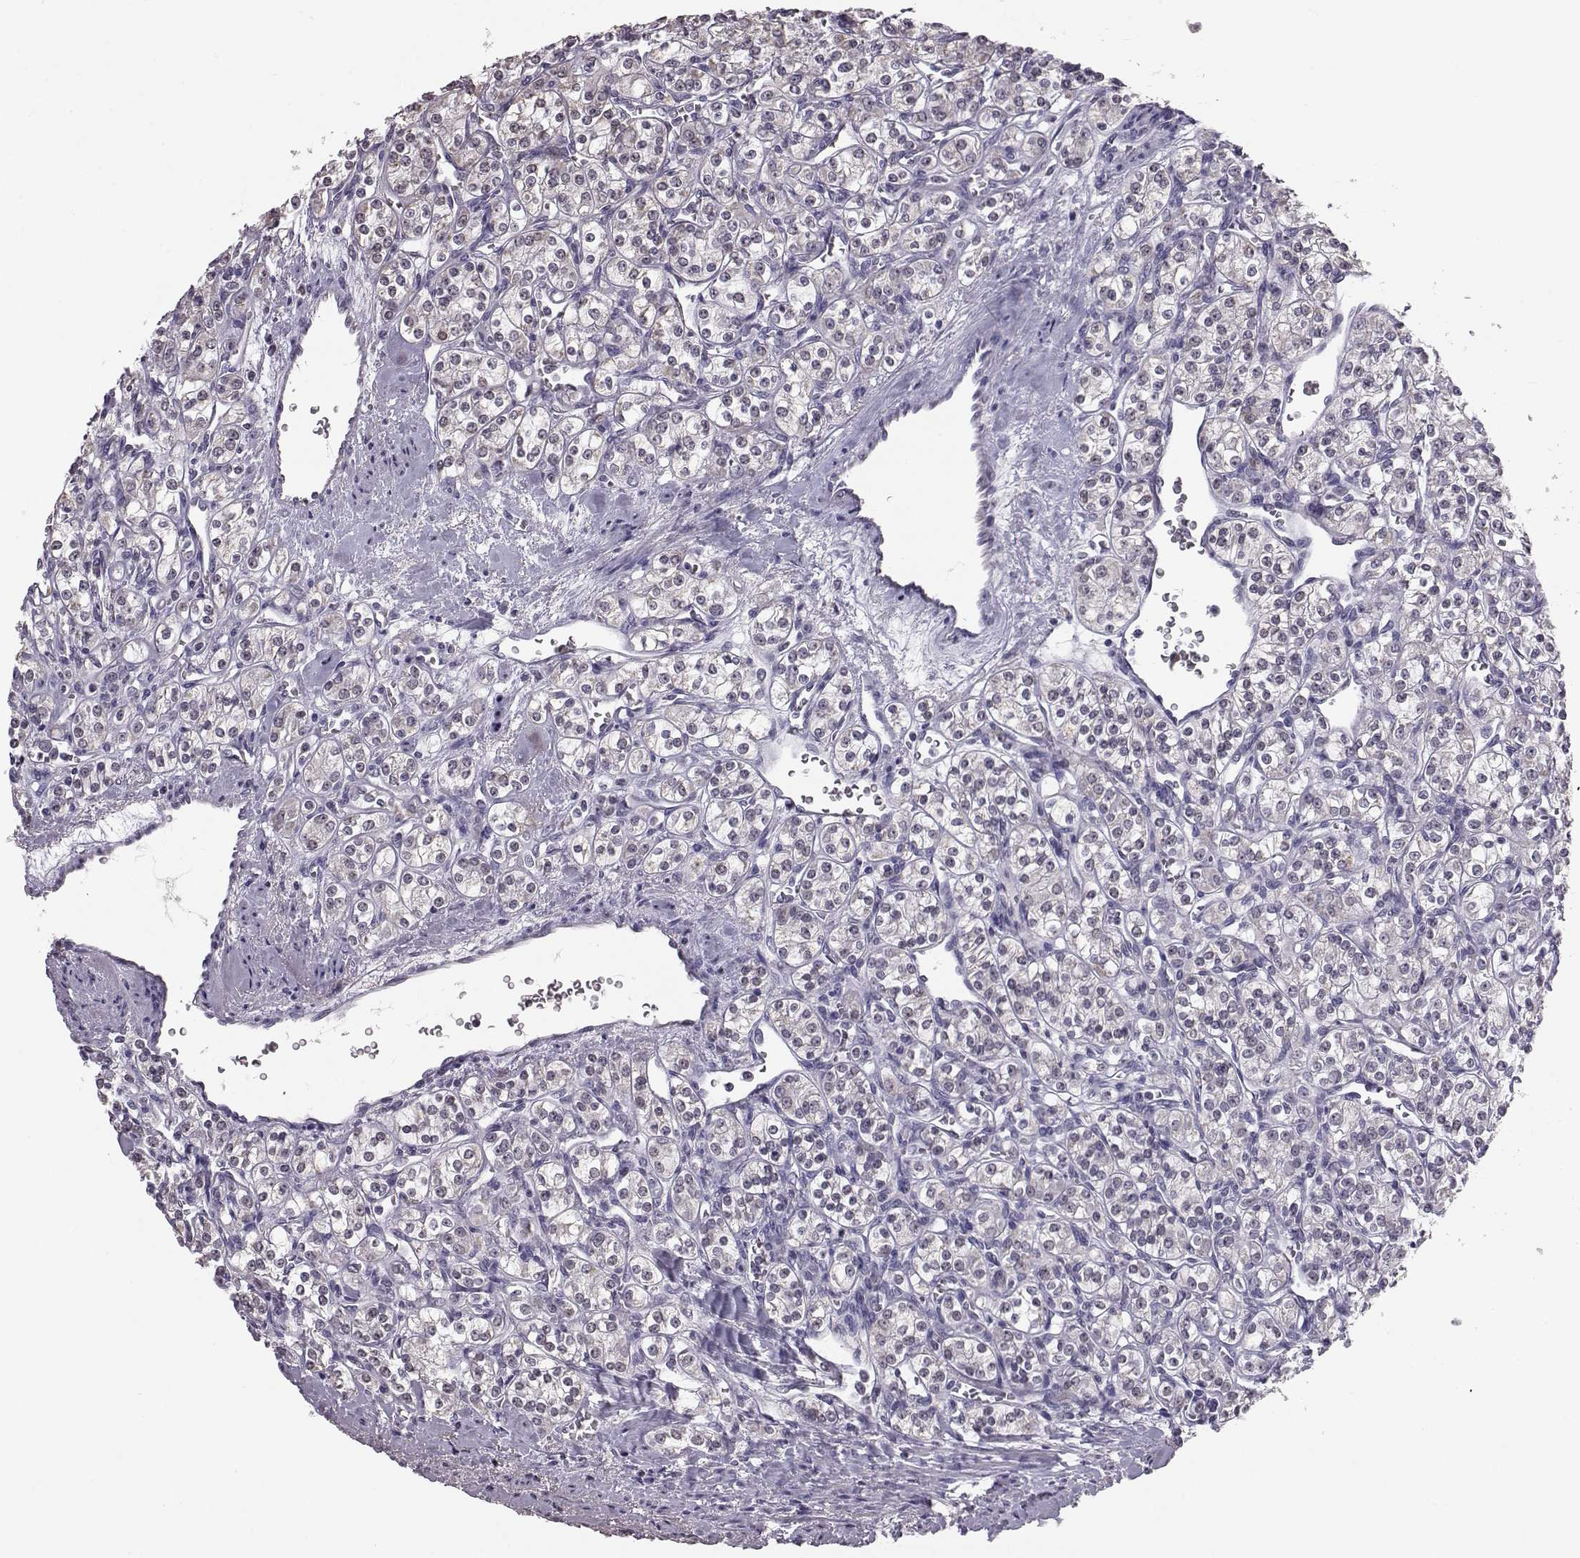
{"staining": {"intensity": "negative", "quantity": "none", "location": "none"}, "tissue": "renal cancer", "cell_type": "Tumor cells", "image_type": "cancer", "snomed": [{"axis": "morphology", "description": "Adenocarcinoma, NOS"}, {"axis": "topography", "description": "Kidney"}], "caption": "A photomicrograph of human adenocarcinoma (renal) is negative for staining in tumor cells. The staining is performed using DAB brown chromogen with nuclei counter-stained in using hematoxylin.", "gene": "ALDH3A1", "patient": {"sex": "male", "age": 77}}